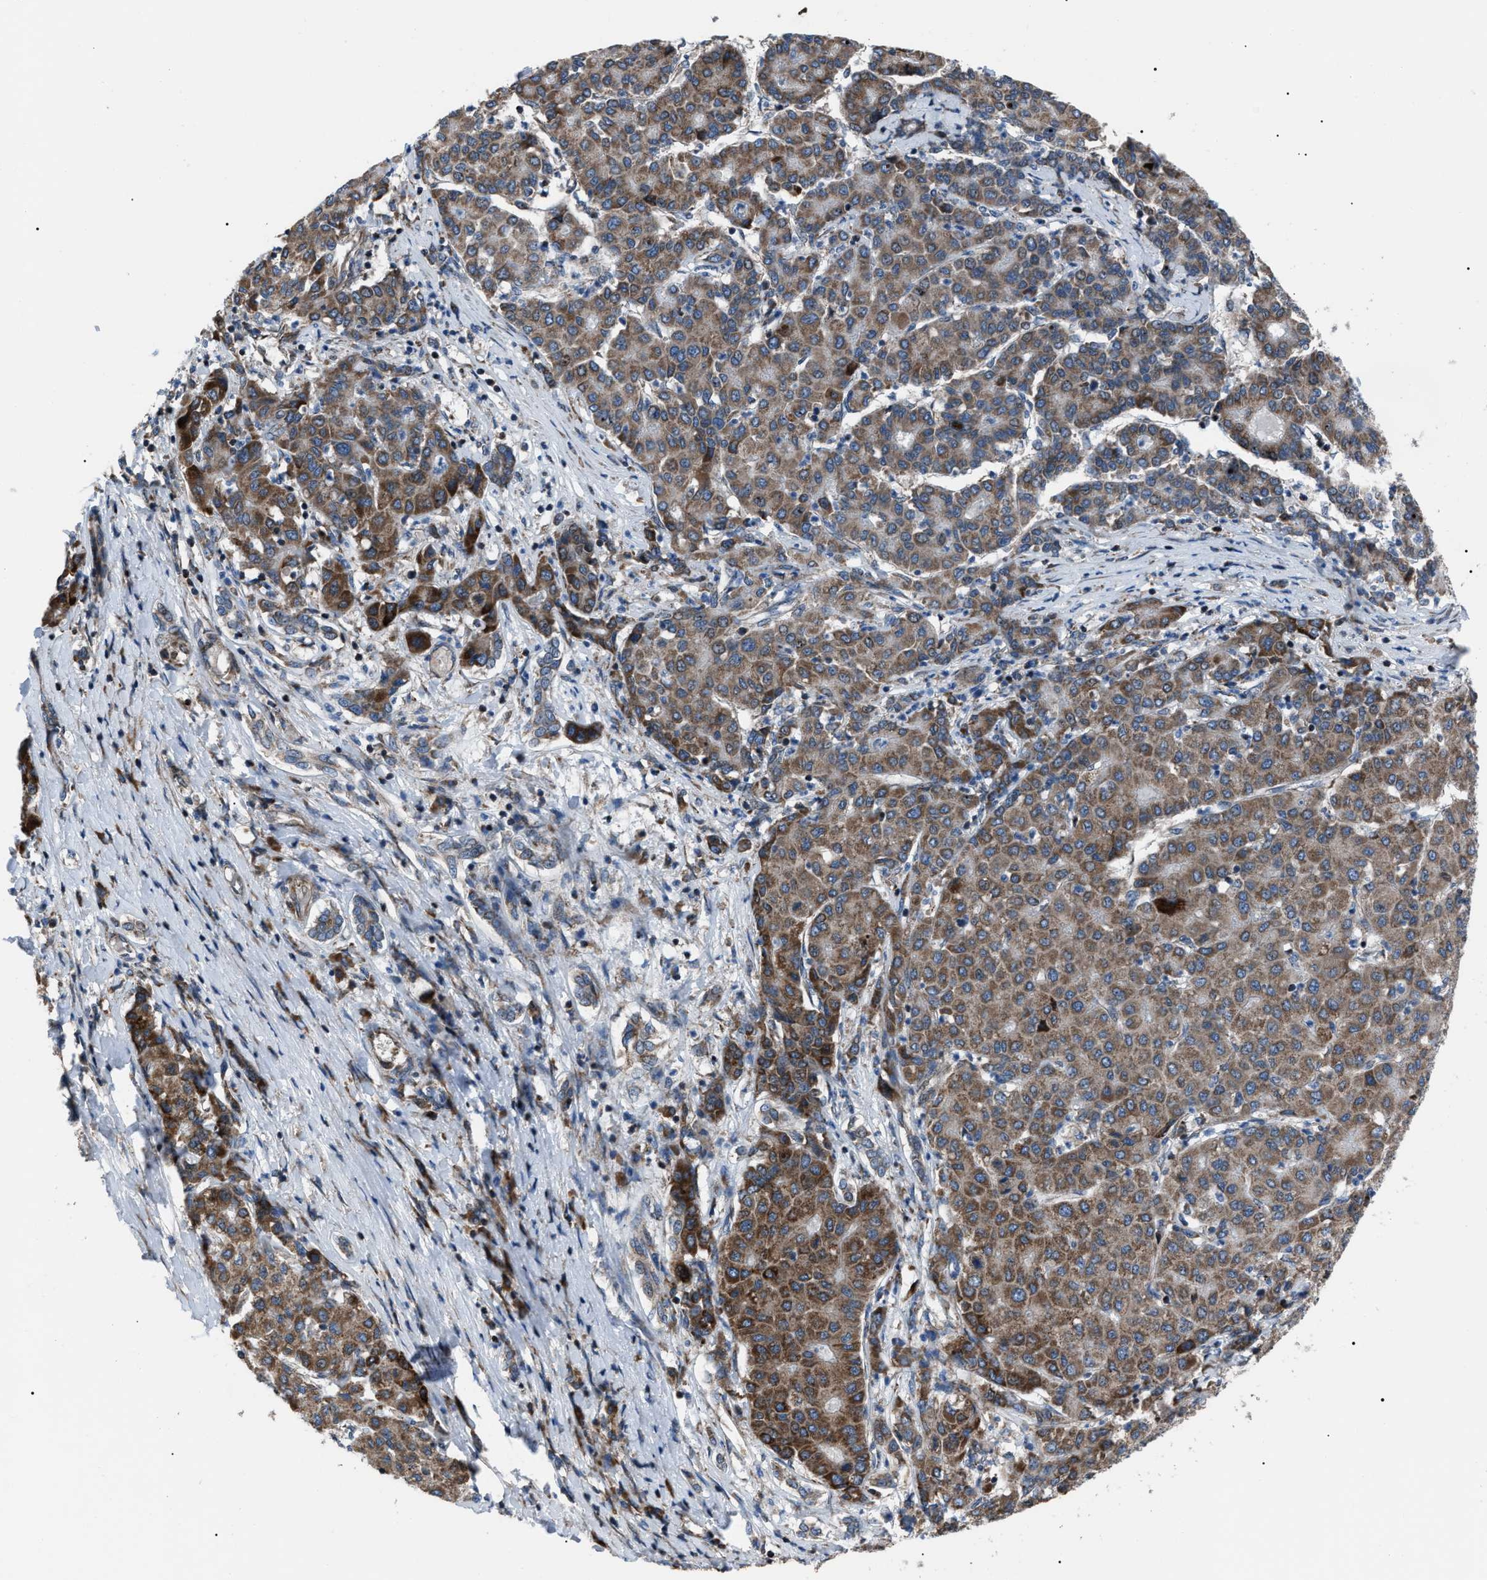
{"staining": {"intensity": "moderate", "quantity": ">75%", "location": "cytoplasmic/membranous"}, "tissue": "liver cancer", "cell_type": "Tumor cells", "image_type": "cancer", "snomed": [{"axis": "morphology", "description": "Carcinoma, Hepatocellular, NOS"}, {"axis": "topography", "description": "Liver"}], "caption": "This is a micrograph of immunohistochemistry (IHC) staining of liver hepatocellular carcinoma, which shows moderate staining in the cytoplasmic/membranous of tumor cells.", "gene": "AGO2", "patient": {"sex": "male", "age": 65}}